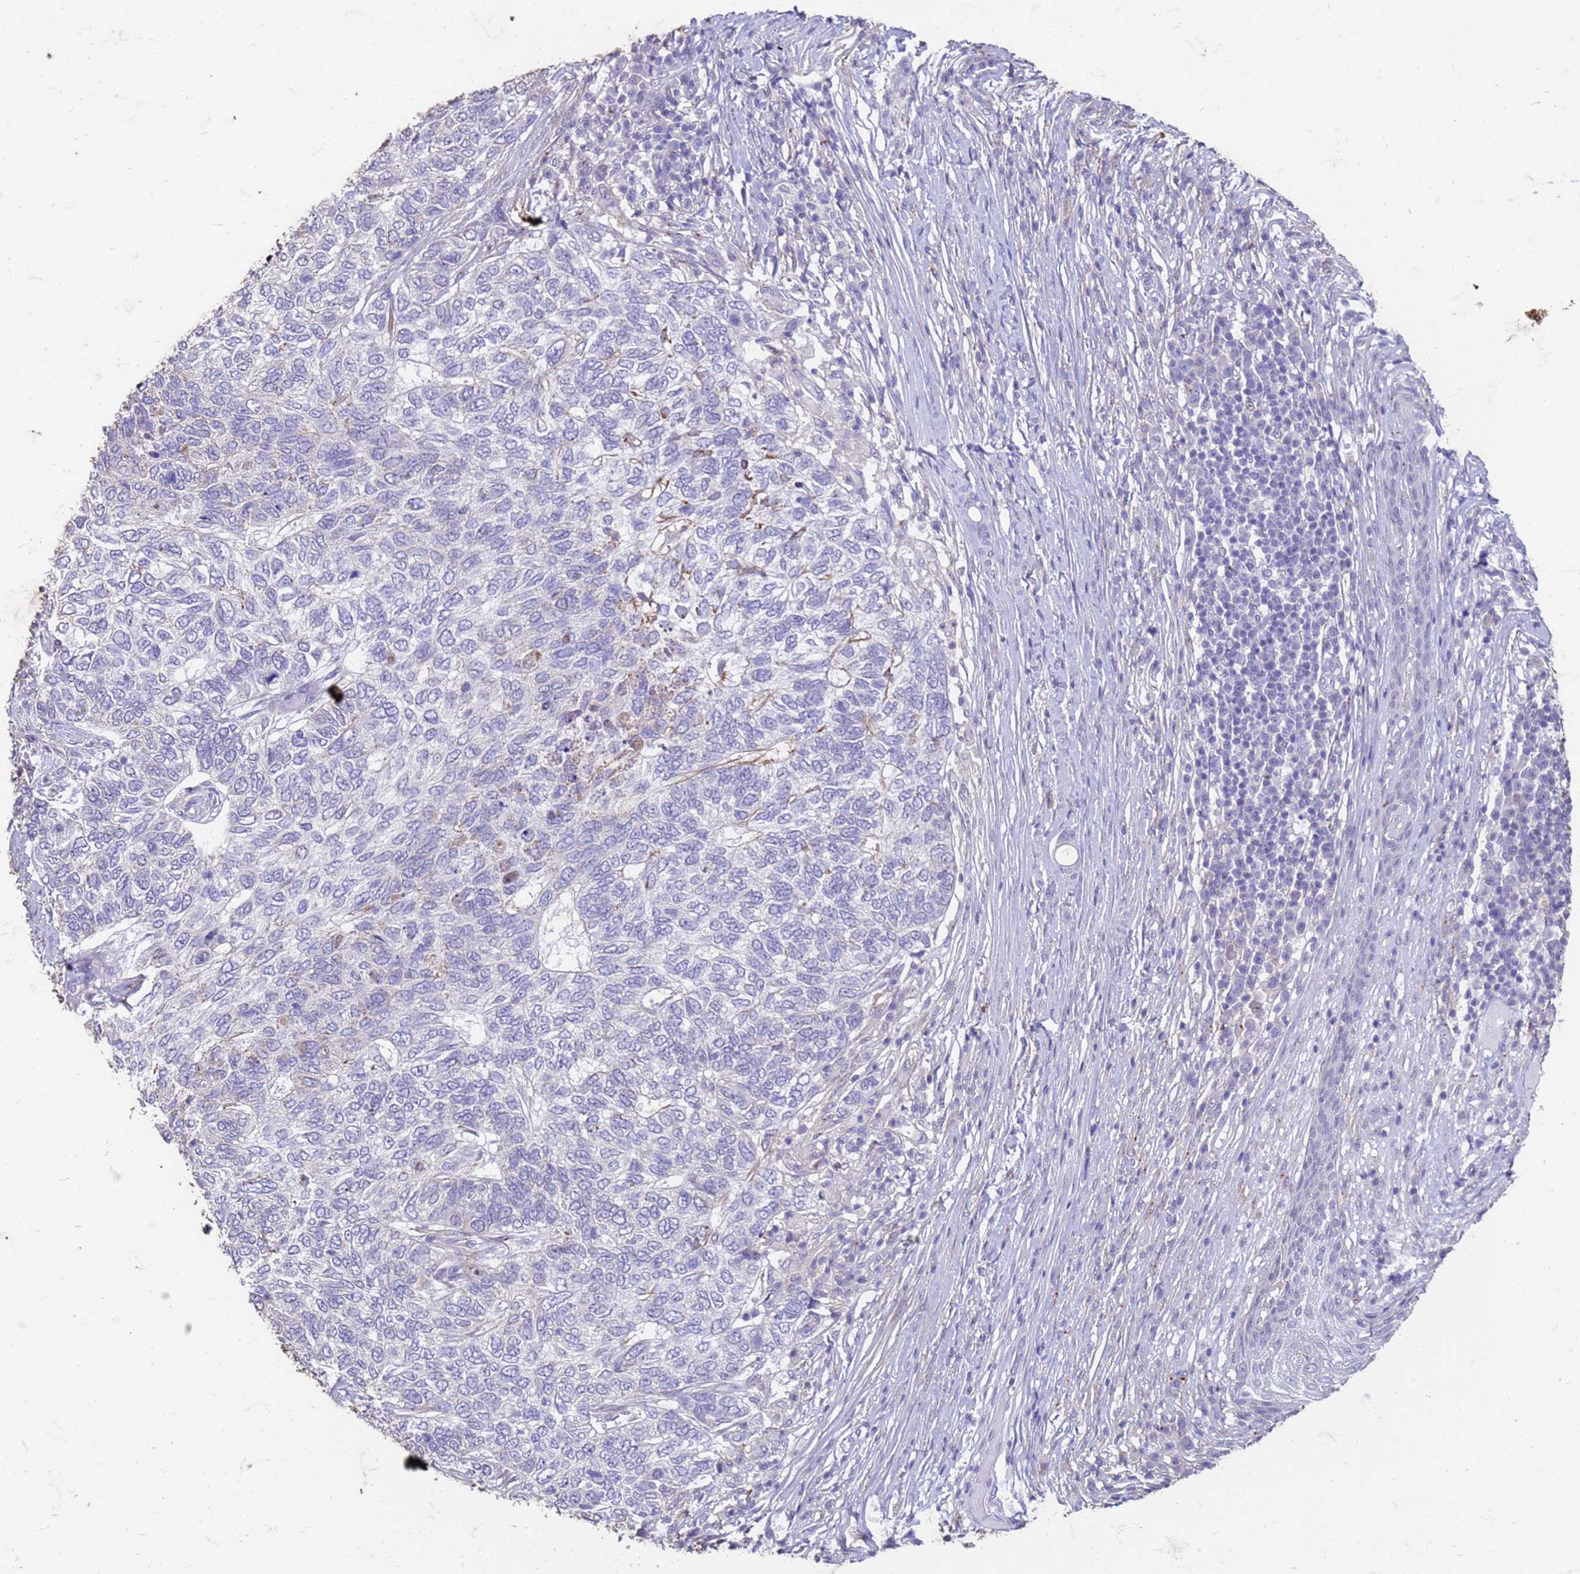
{"staining": {"intensity": "negative", "quantity": "none", "location": "none"}, "tissue": "skin cancer", "cell_type": "Tumor cells", "image_type": "cancer", "snomed": [{"axis": "morphology", "description": "Basal cell carcinoma"}, {"axis": "topography", "description": "Skin"}], "caption": "High magnification brightfield microscopy of skin basal cell carcinoma stained with DAB (3,3'-diaminobenzidine) (brown) and counterstained with hematoxylin (blue): tumor cells show no significant expression.", "gene": "SLC25A15", "patient": {"sex": "female", "age": 65}}